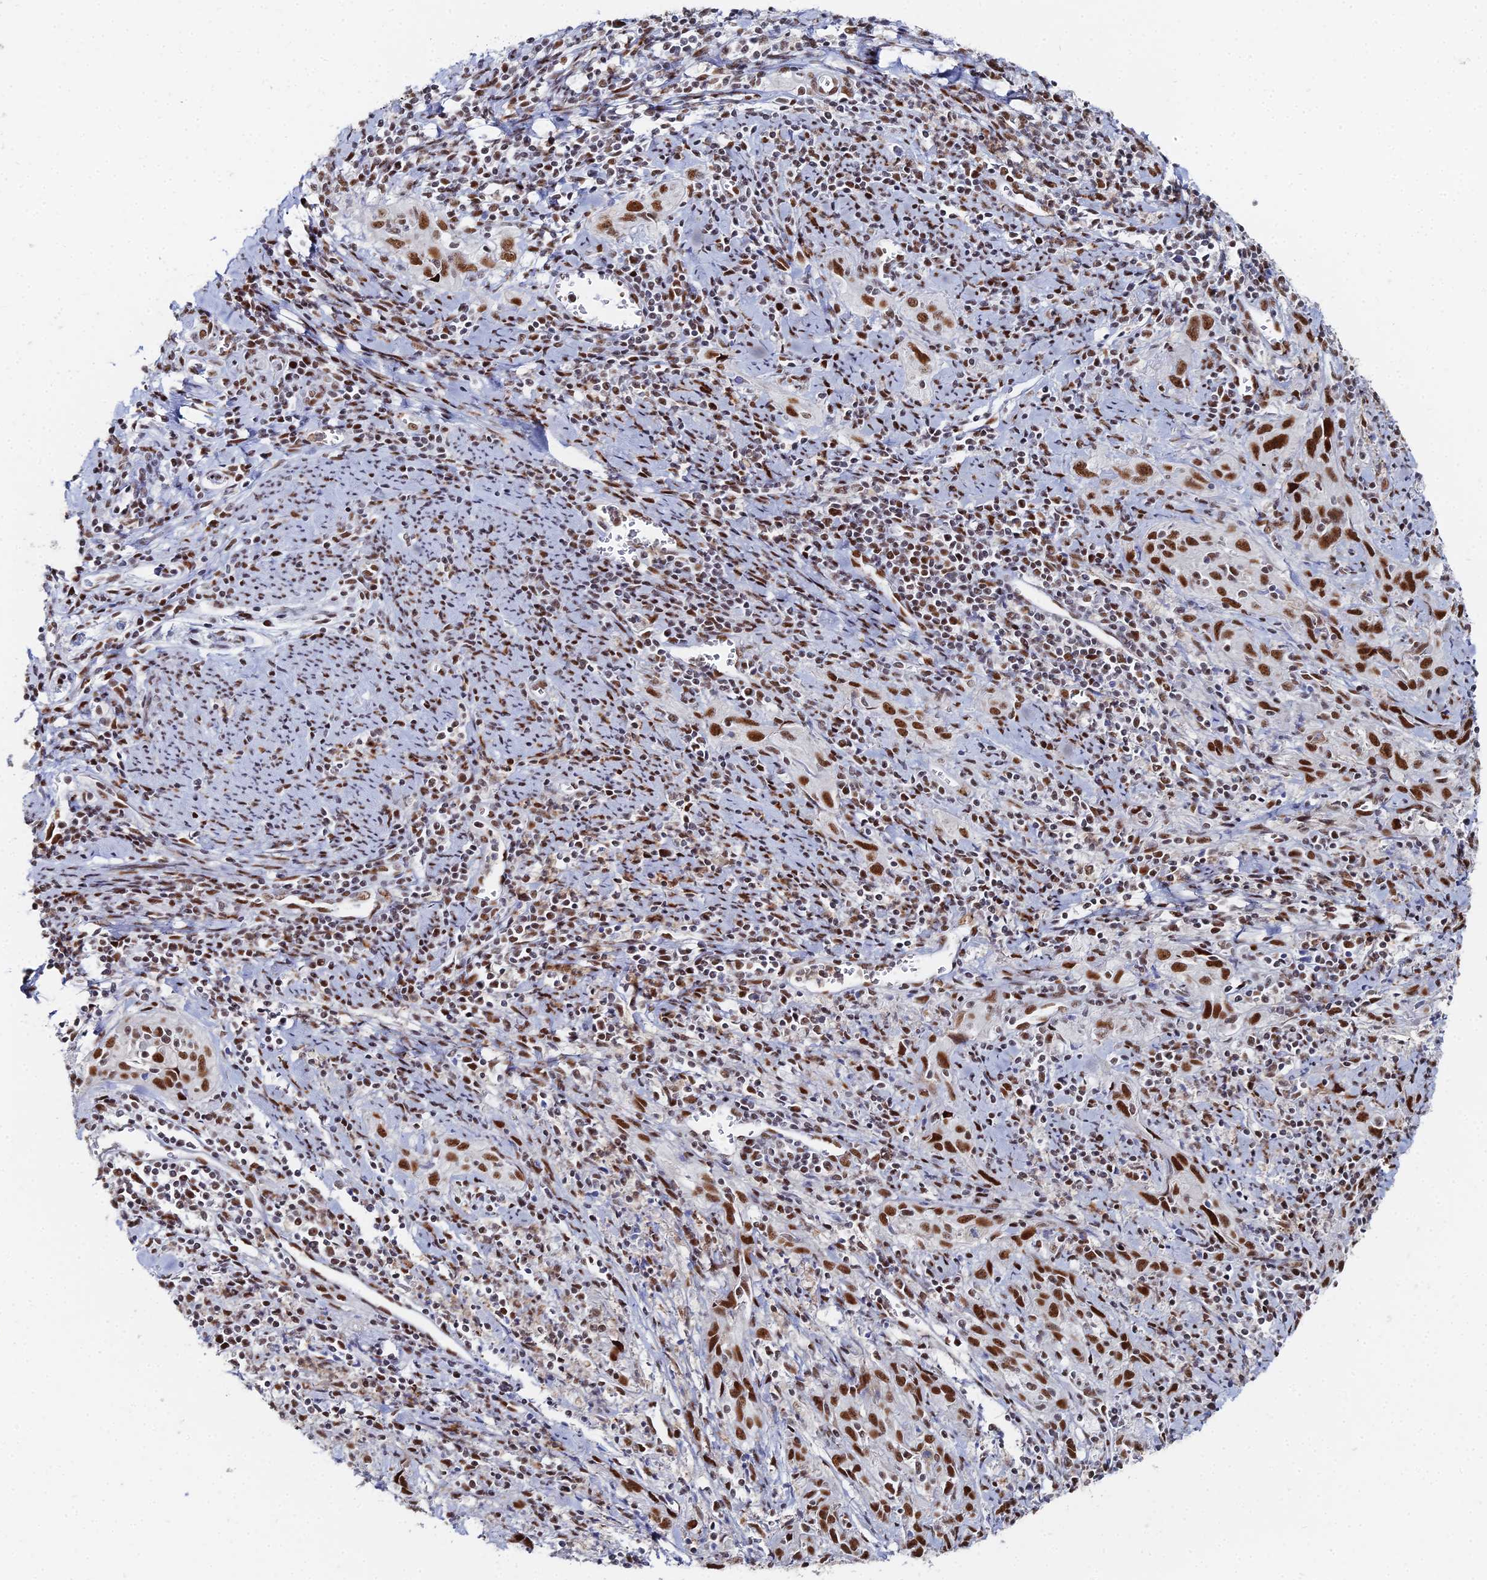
{"staining": {"intensity": "strong", "quantity": ">75%", "location": "nuclear"}, "tissue": "cervical cancer", "cell_type": "Tumor cells", "image_type": "cancer", "snomed": [{"axis": "morphology", "description": "Squamous cell carcinoma, NOS"}, {"axis": "topography", "description": "Cervix"}], "caption": "Protein expression analysis of human cervical cancer (squamous cell carcinoma) reveals strong nuclear expression in approximately >75% of tumor cells. (DAB IHC, brown staining for protein, blue staining for nuclei).", "gene": "GSC2", "patient": {"sex": "female", "age": 57}}